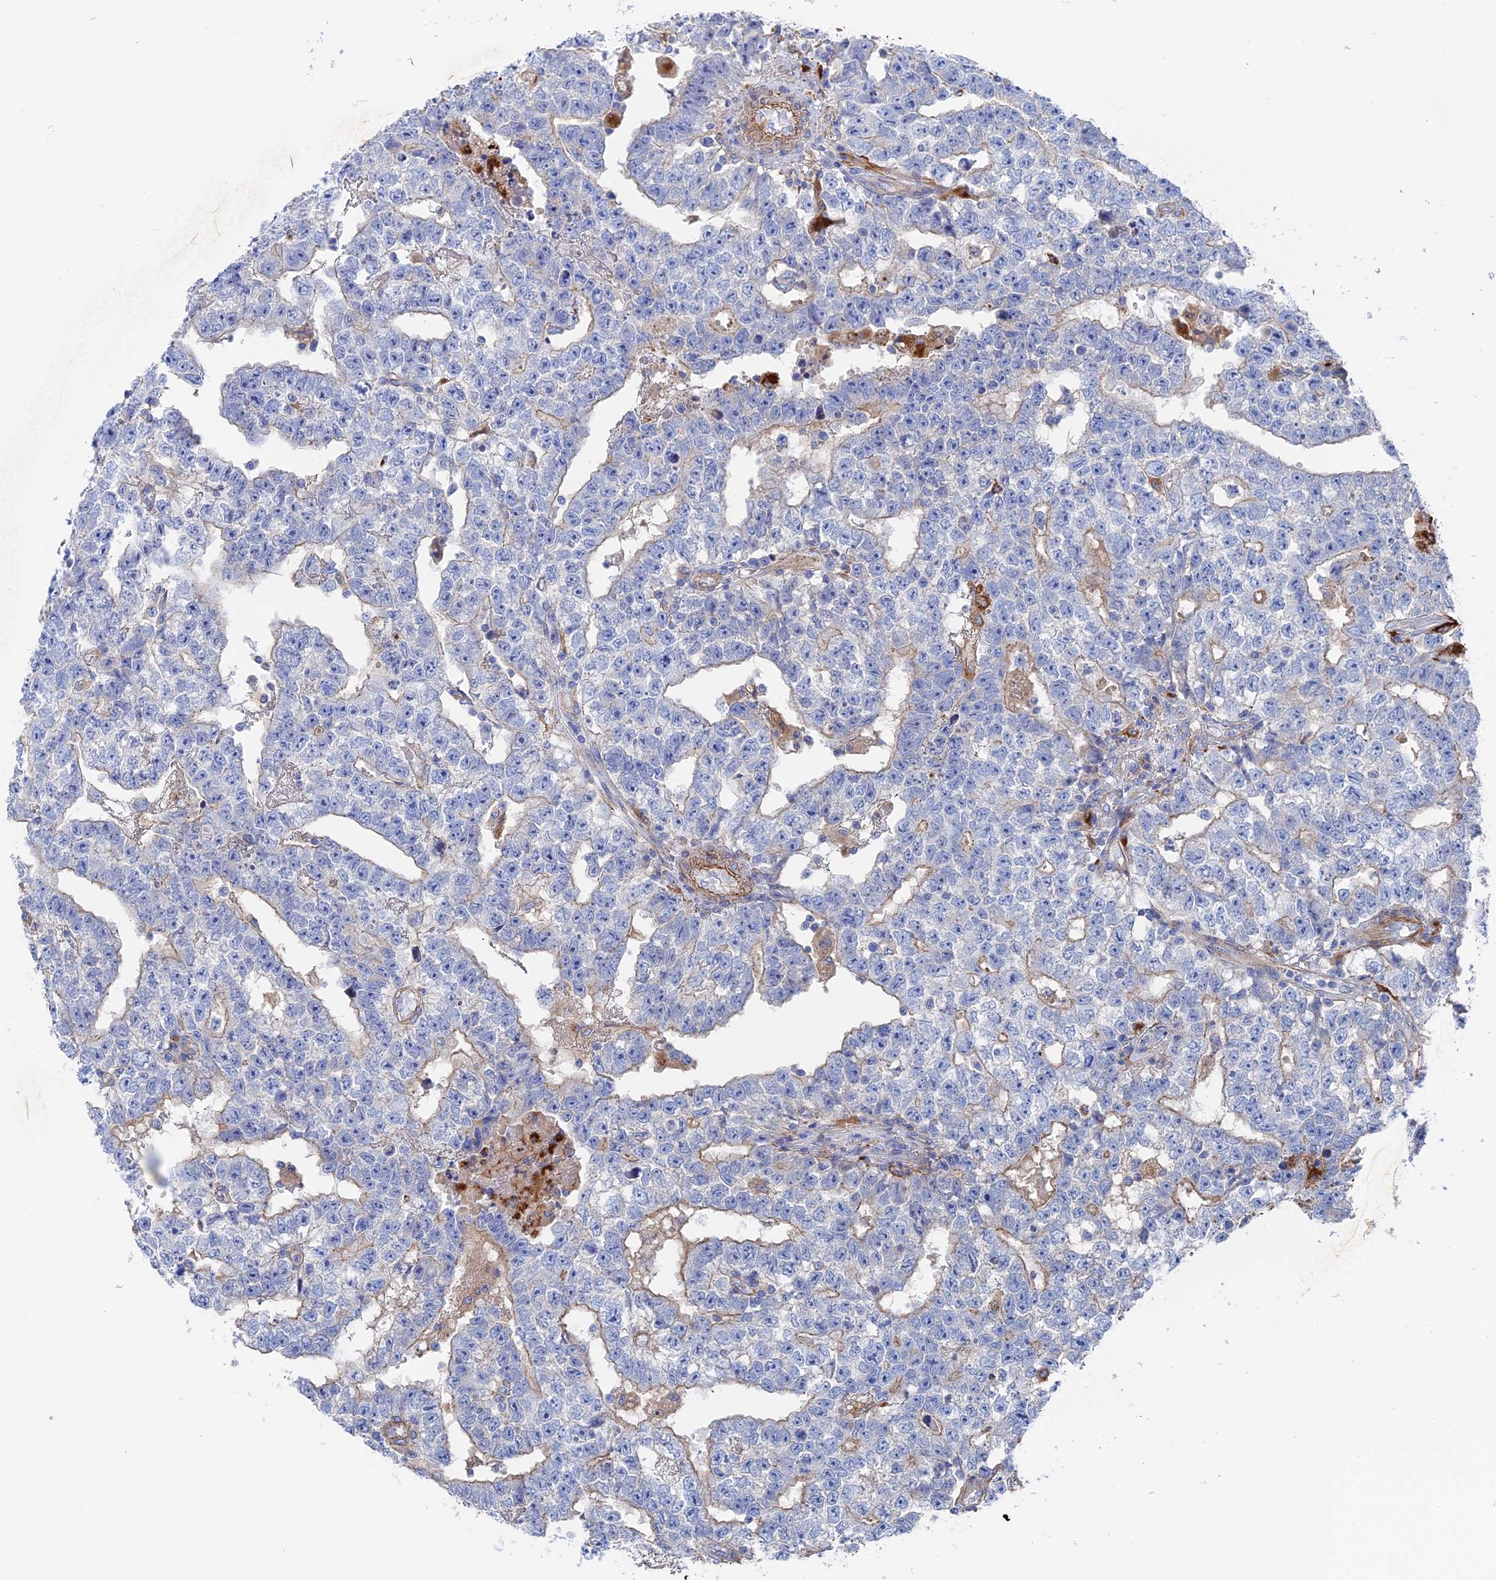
{"staining": {"intensity": "negative", "quantity": "none", "location": "none"}, "tissue": "testis cancer", "cell_type": "Tumor cells", "image_type": "cancer", "snomed": [{"axis": "morphology", "description": "Carcinoma, Embryonal, NOS"}, {"axis": "topography", "description": "Testis"}], "caption": "This is an immunohistochemistry (IHC) micrograph of human testis cancer. There is no staining in tumor cells.", "gene": "STRA6", "patient": {"sex": "male", "age": 25}}